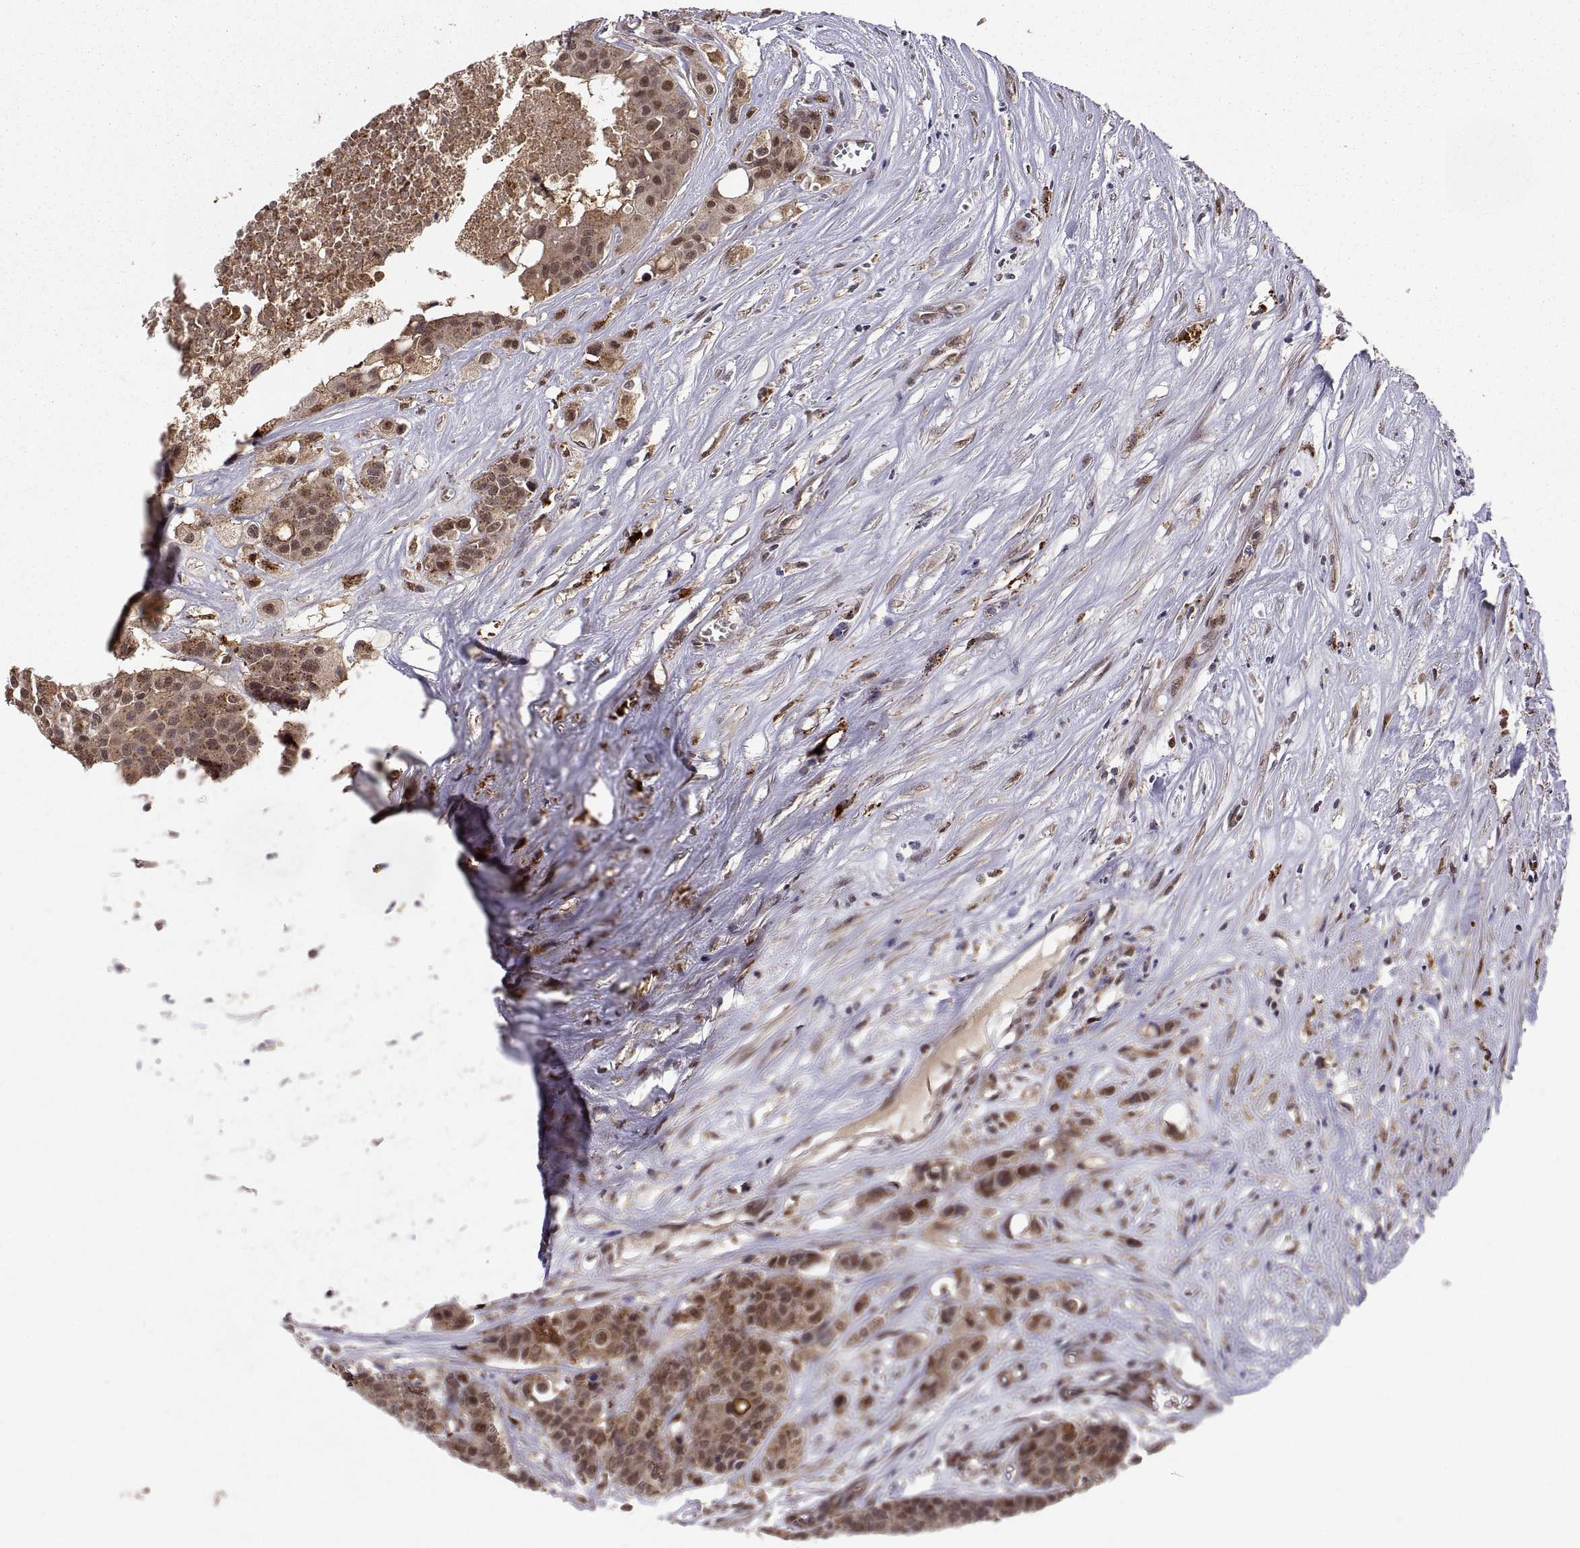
{"staining": {"intensity": "moderate", "quantity": ">75%", "location": "cytoplasmic/membranous"}, "tissue": "carcinoid", "cell_type": "Tumor cells", "image_type": "cancer", "snomed": [{"axis": "morphology", "description": "Carcinoid, malignant, NOS"}, {"axis": "topography", "description": "Colon"}], "caption": "IHC (DAB (3,3'-diaminobenzidine)) staining of carcinoid (malignant) demonstrates moderate cytoplasmic/membranous protein positivity in approximately >75% of tumor cells. (IHC, brightfield microscopy, high magnification).", "gene": "PSMC2", "patient": {"sex": "male", "age": 81}}